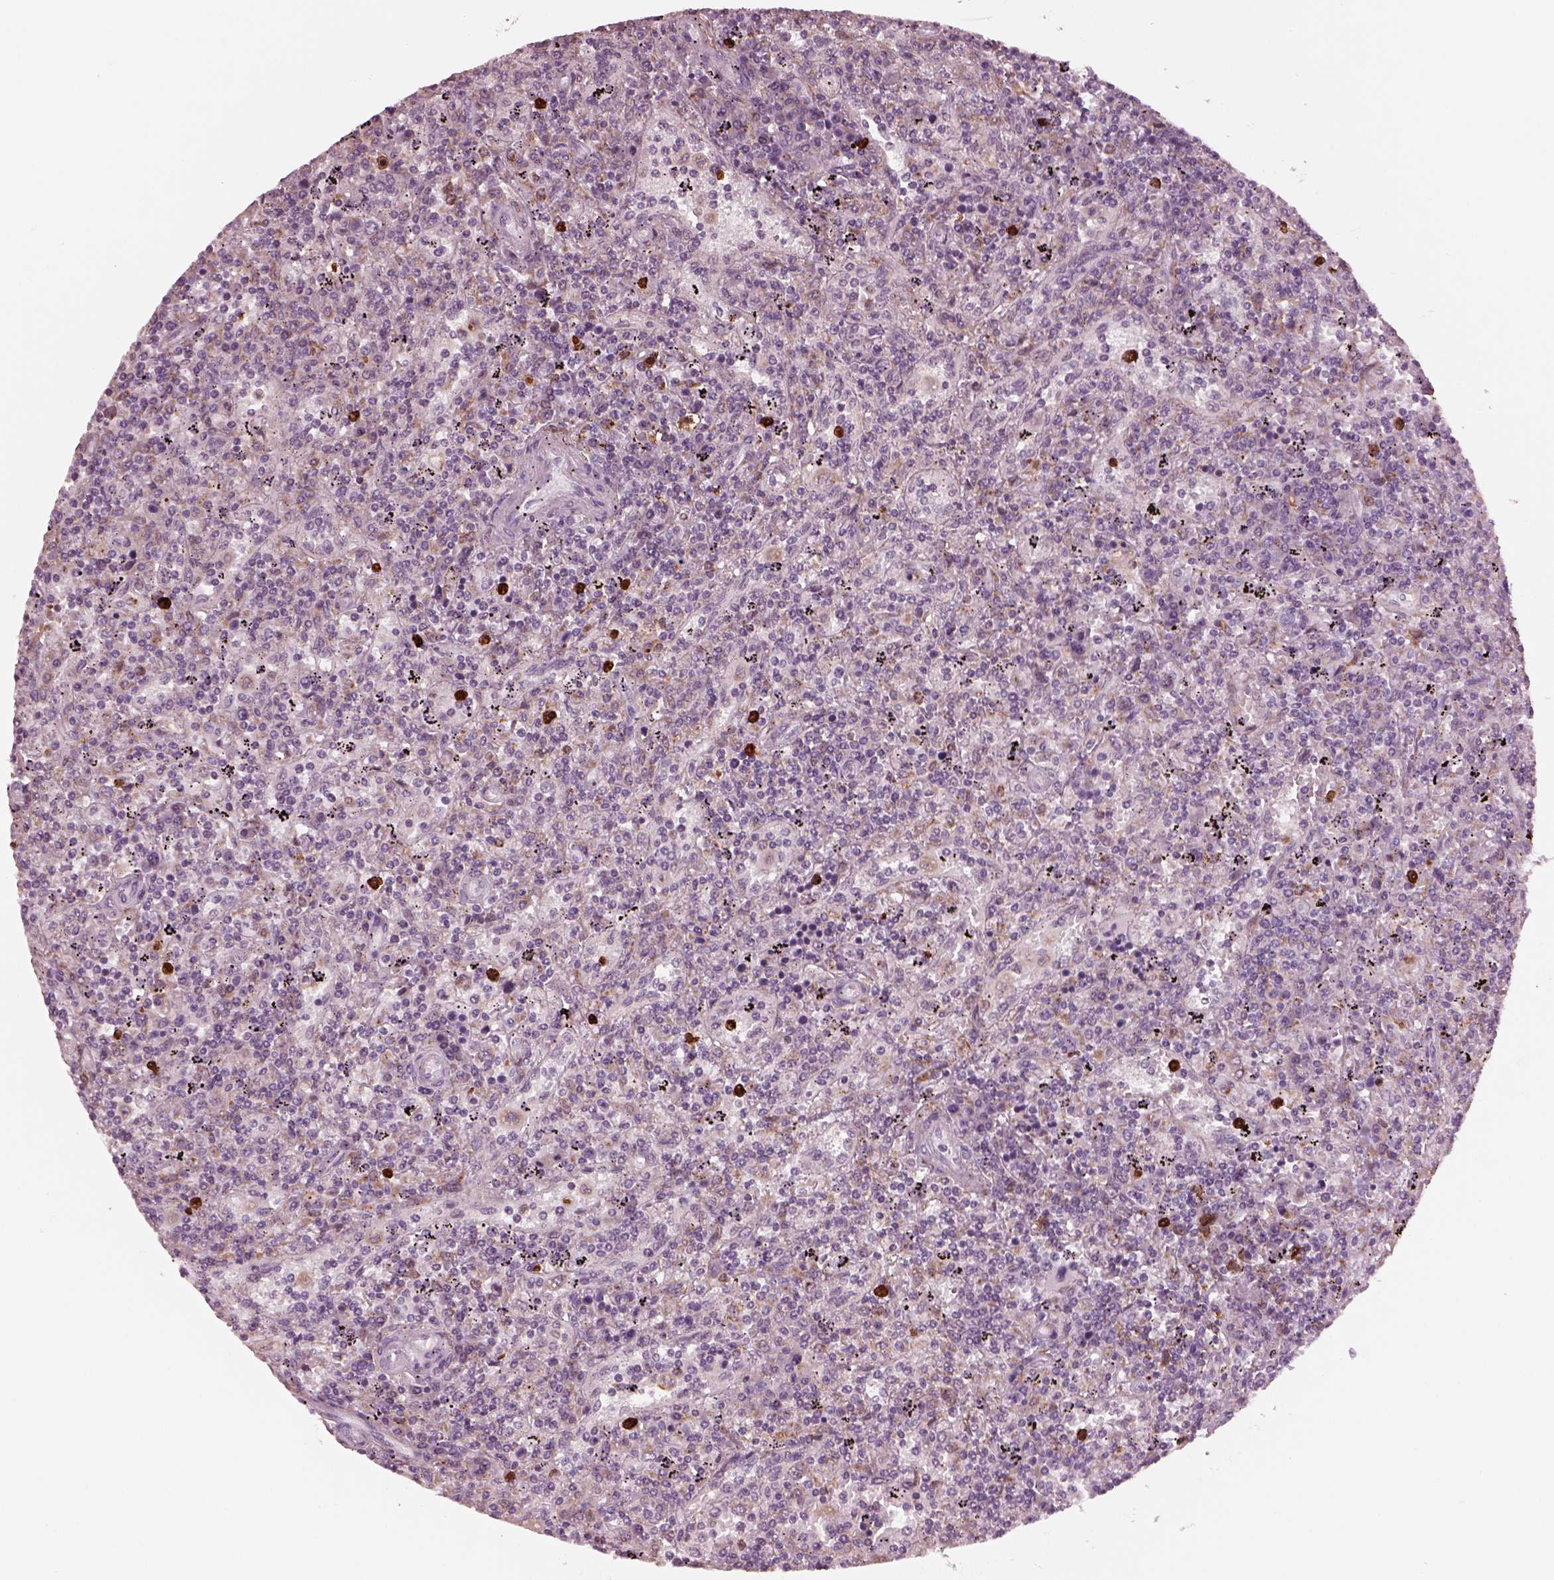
{"staining": {"intensity": "moderate", "quantity": "<25%", "location": "cytoplasmic/membranous"}, "tissue": "lymphoma", "cell_type": "Tumor cells", "image_type": "cancer", "snomed": [{"axis": "morphology", "description": "Malignant lymphoma, non-Hodgkin's type, Low grade"}, {"axis": "topography", "description": "Spleen"}], "caption": "Human lymphoma stained for a protein (brown) shows moderate cytoplasmic/membranous positive expression in approximately <25% of tumor cells.", "gene": "SLAMF8", "patient": {"sex": "male", "age": 62}}